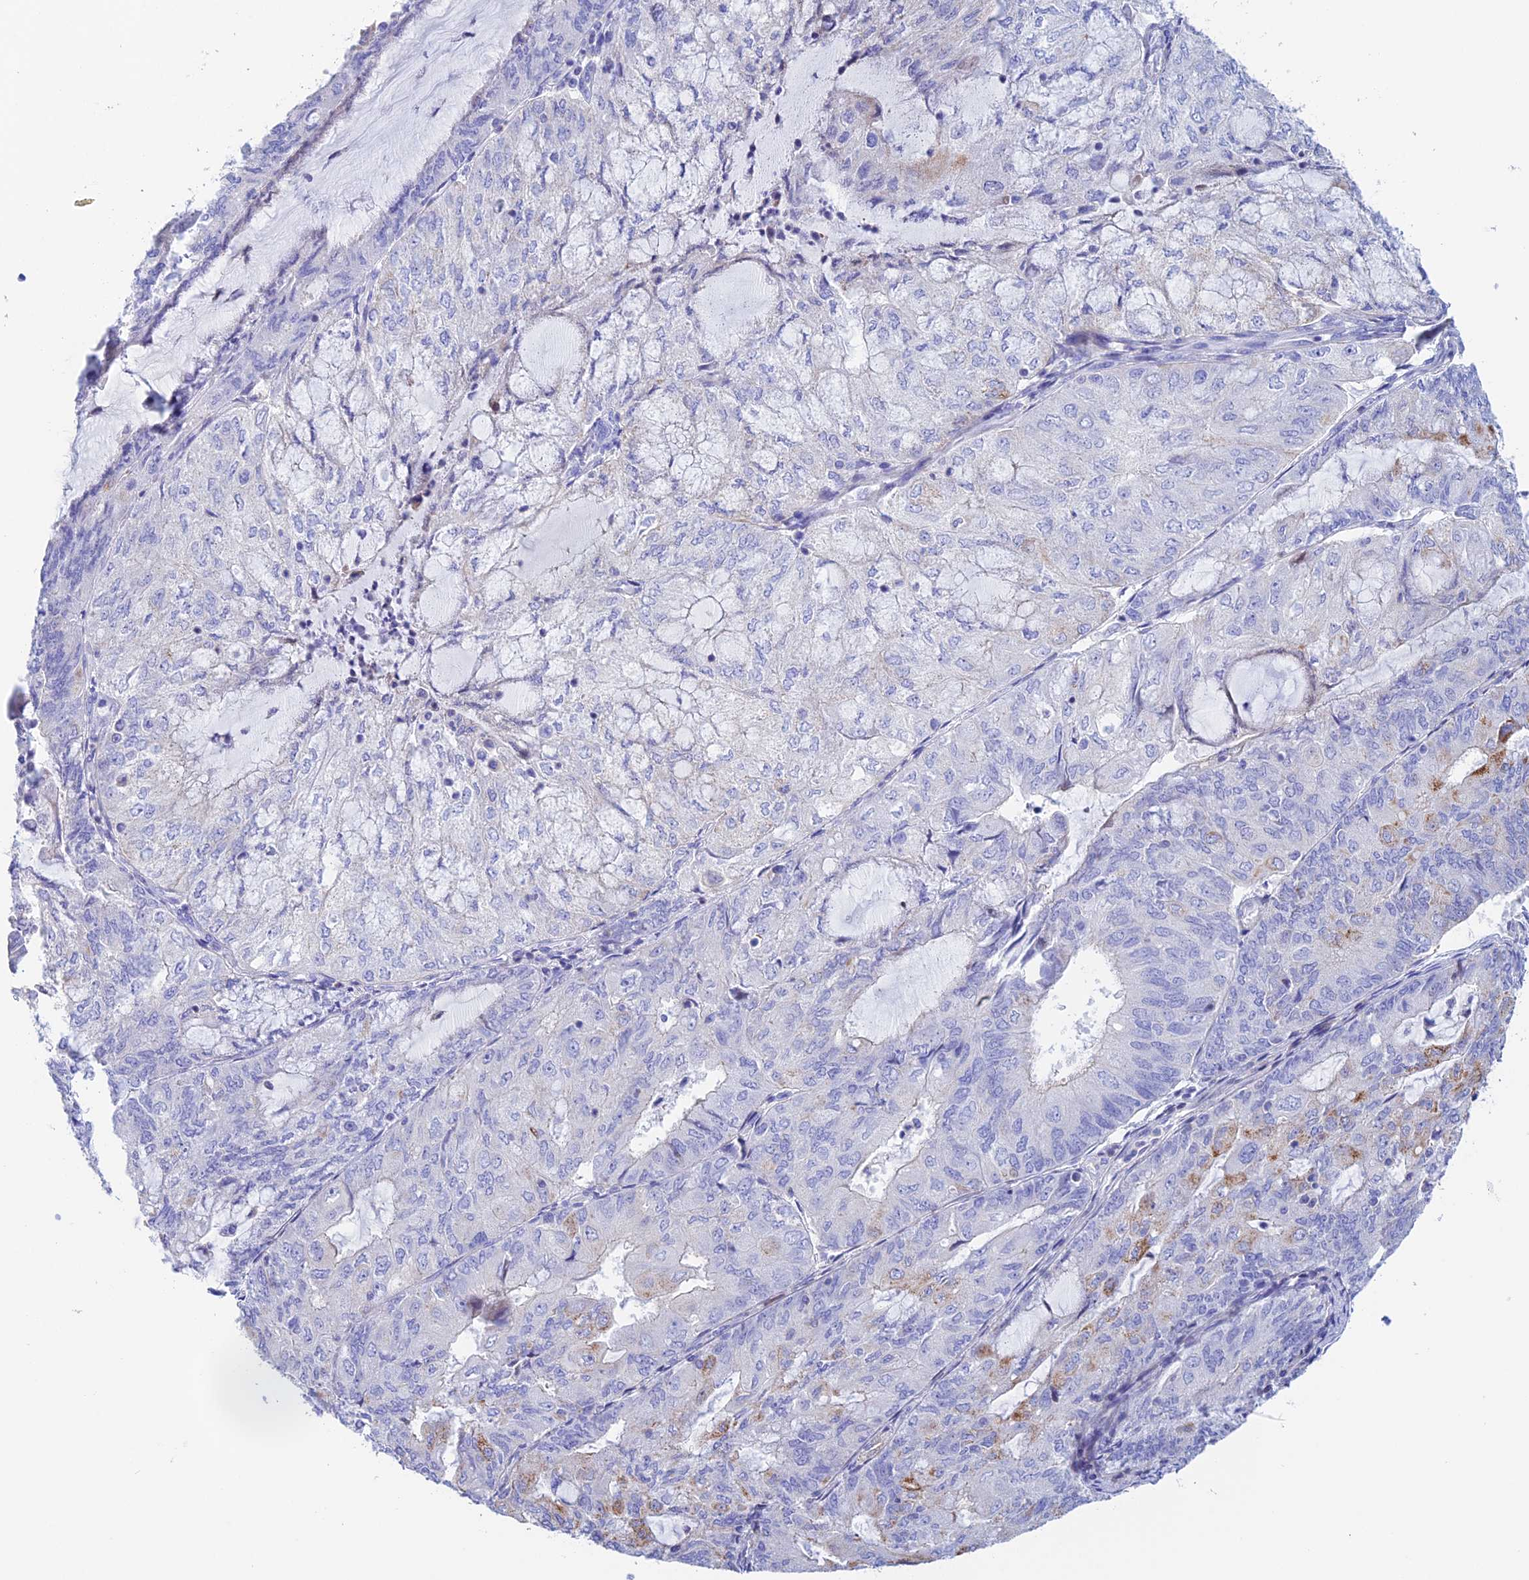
{"staining": {"intensity": "negative", "quantity": "none", "location": "none"}, "tissue": "endometrial cancer", "cell_type": "Tumor cells", "image_type": "cancer", "snomed": [{"axis": "morphology", "description": "Adenocarcinoma, NOS"}, {"axis": "topography", "description": "Endometrium"}], "caption": "IHC image of human adenocarcinoma (endometrial) stained for a protein (brown), which displays no expression in tumor cells.", "gene": "PRIM1", "patient": {"sex": "female", "age": 81}}